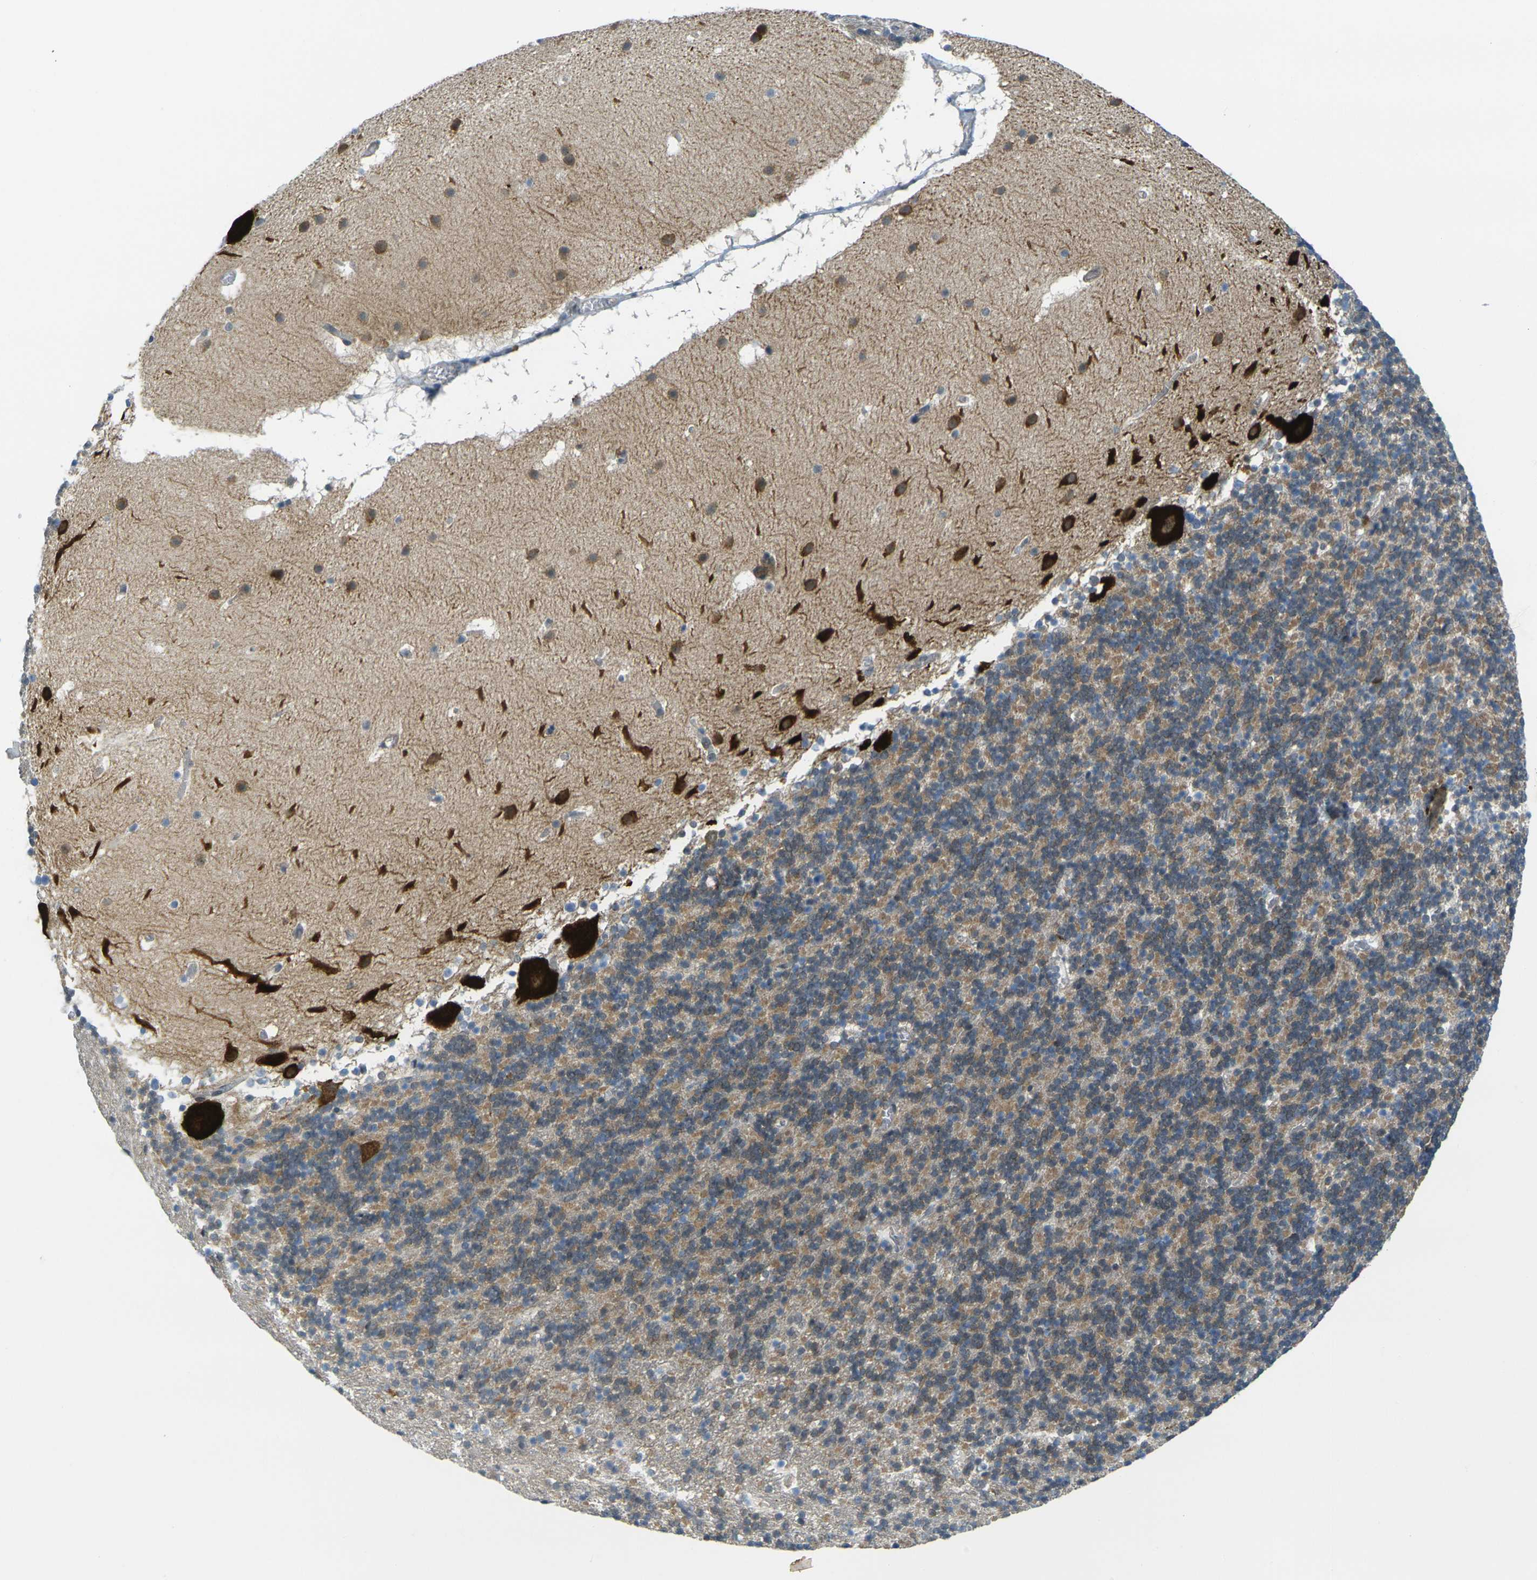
{"staining": {"intensity": "moderate", "quantity": "25%-75%", "location": "cytoplasmic/membranous"}, "tissue": "cerebellum", "cell_type": "Cells in granular layer", "image_type": "normal", "snomed": [{"axis": "morphology", "description": "Normal tissue, NOS"}, {"axis": "topography", "description": "Cerebellum"}], "caption": "Protein positivity by immunohistochemistry displays moderate cytoplasmic/membranous staining in about 25%-75% of cells in granular layer in benign cerebellum.", "gene": "KCTD10", "patient": {"sex": "male", "age": 45}}